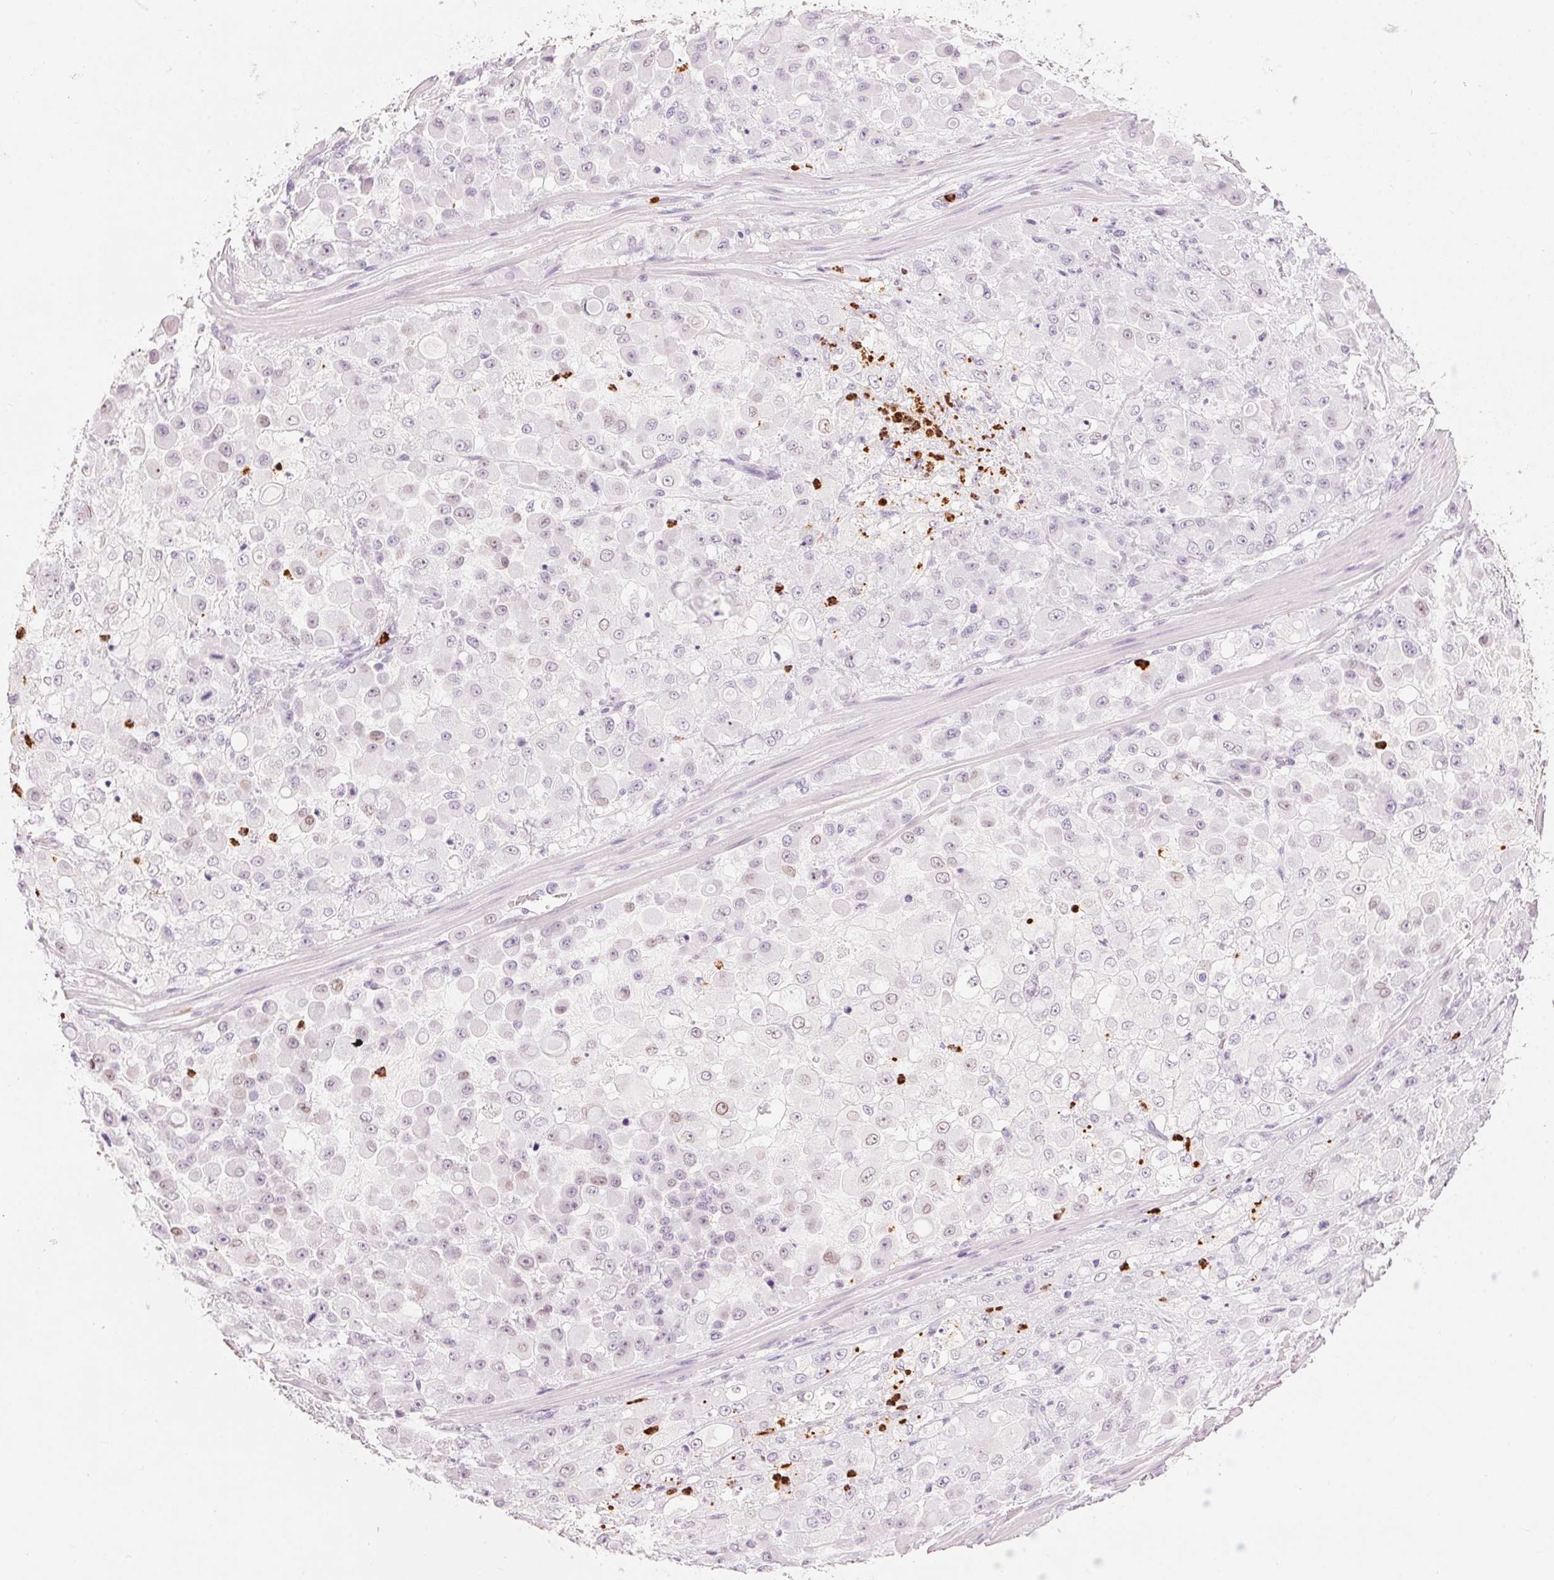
{"staining": {"intensity": "negative", "quantity": "none", "location": "none"}, "tissue": "stomach cancer", "cell_type": "Tumor cells", "image_type": "cancer", "snomed": [{"axis": "morphology", "description": "Adenocarcinoma, NOS"}, {"axis": "topography", "description": "Stomach"}], "caption": "High power microscopy histopathology image of an immunohistochemistry (IHC) micrograph of stomach cancer, revealing no significant expression in tumor cells.", "gene": "KLK7", "patient": {"sex": "female", "age": 76}}